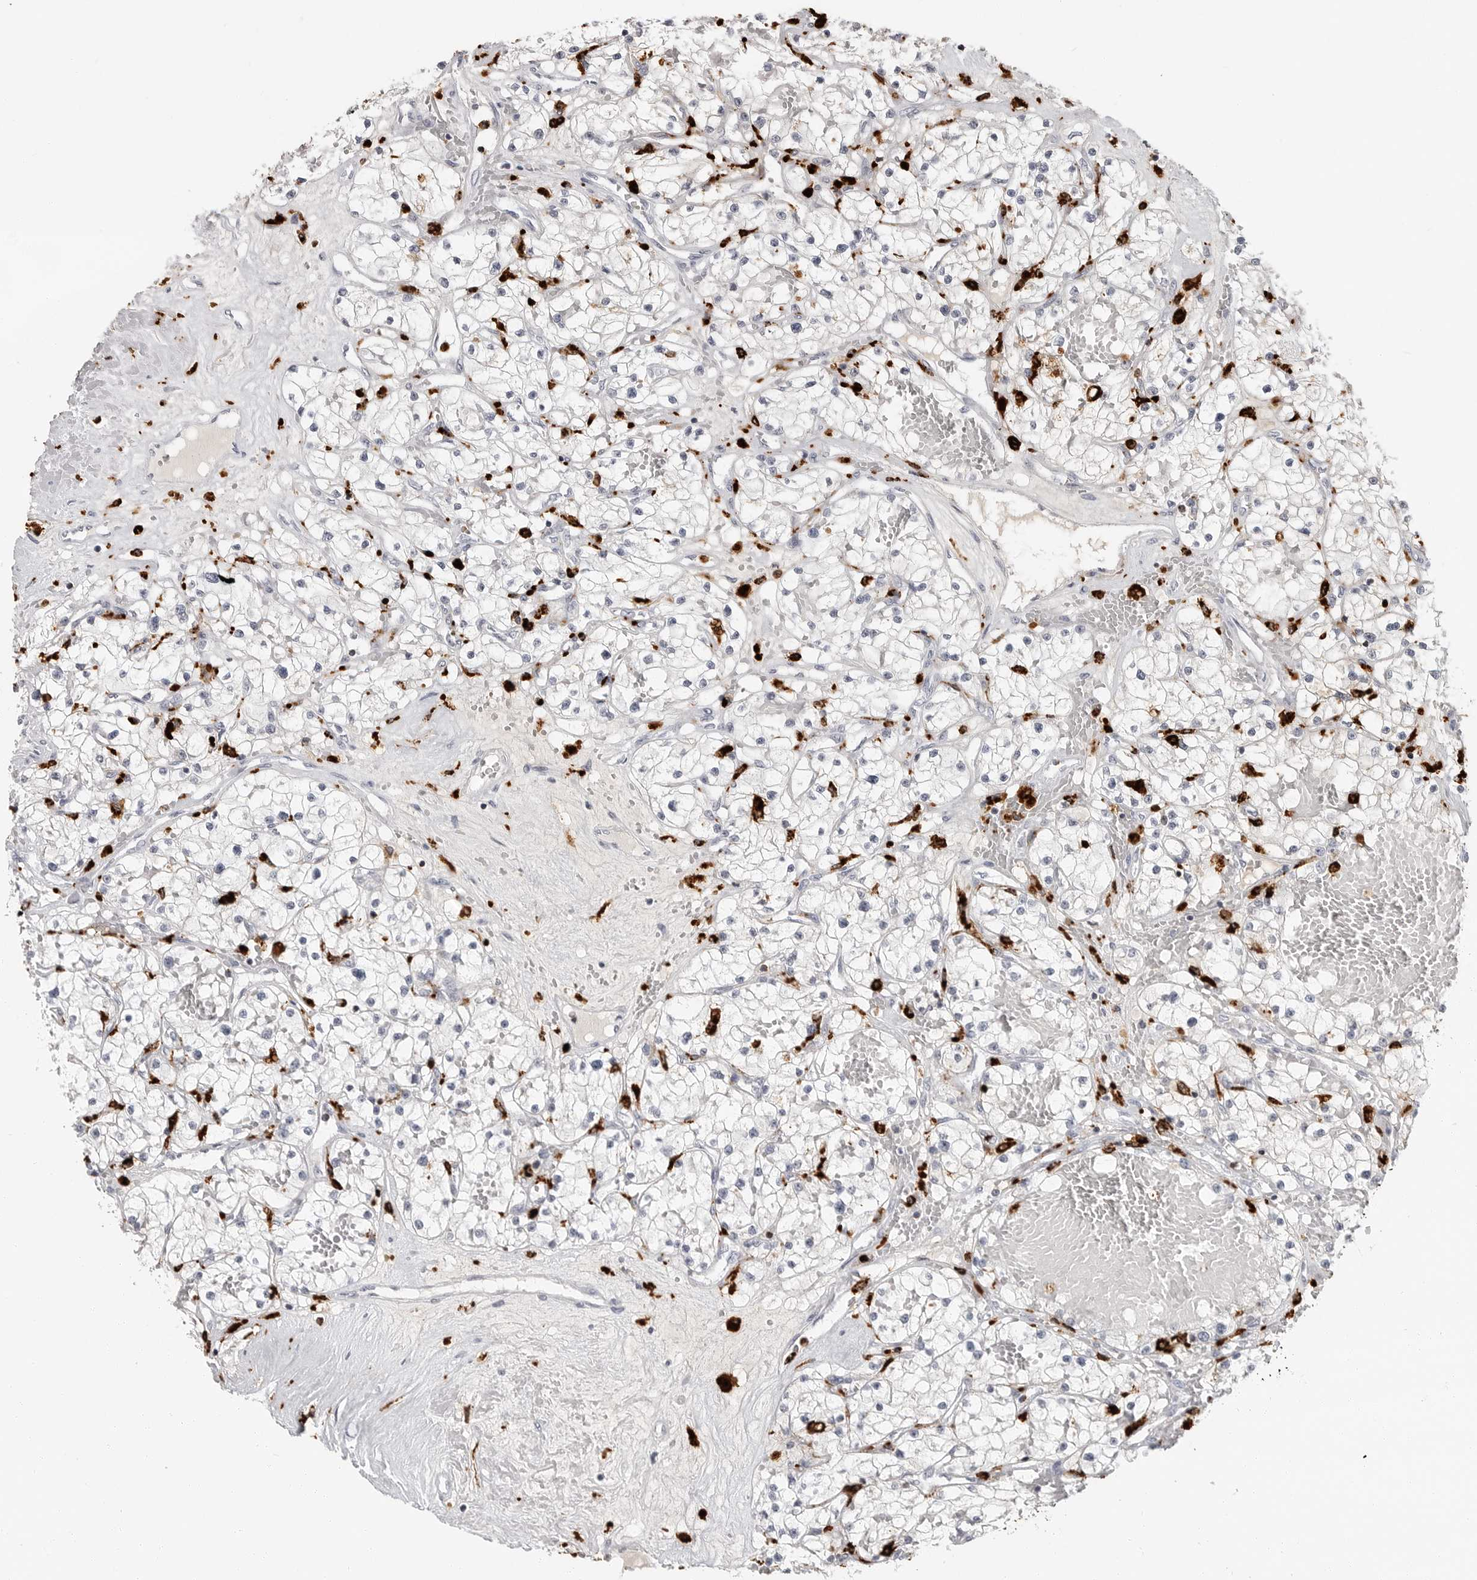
{"staining": {"intensity": "negative", "quantity": "none", "location": "none"}, "tissue": "renal cancer", "cell_type": "Tumor cells", "image_type": "cancer", "snomed": [{"axis": "morphology", "description": "Normal tissue, NOS"}, {"axis": "morphology", "description": "Adenocarcinoma, NOS"}, {"axis": "topography", "description": "Kidney"}], "caption": "High magnification brightfield microscopy of renal adenocarcinoma stained with DAB (brown) and counterstained with hematoxylin (blue): tumor cells show no significant expression. (DAB IHC with hematoxylin counter stain).", "gene": "IFI30", "patient": {"sex": "male", "age": 68}}